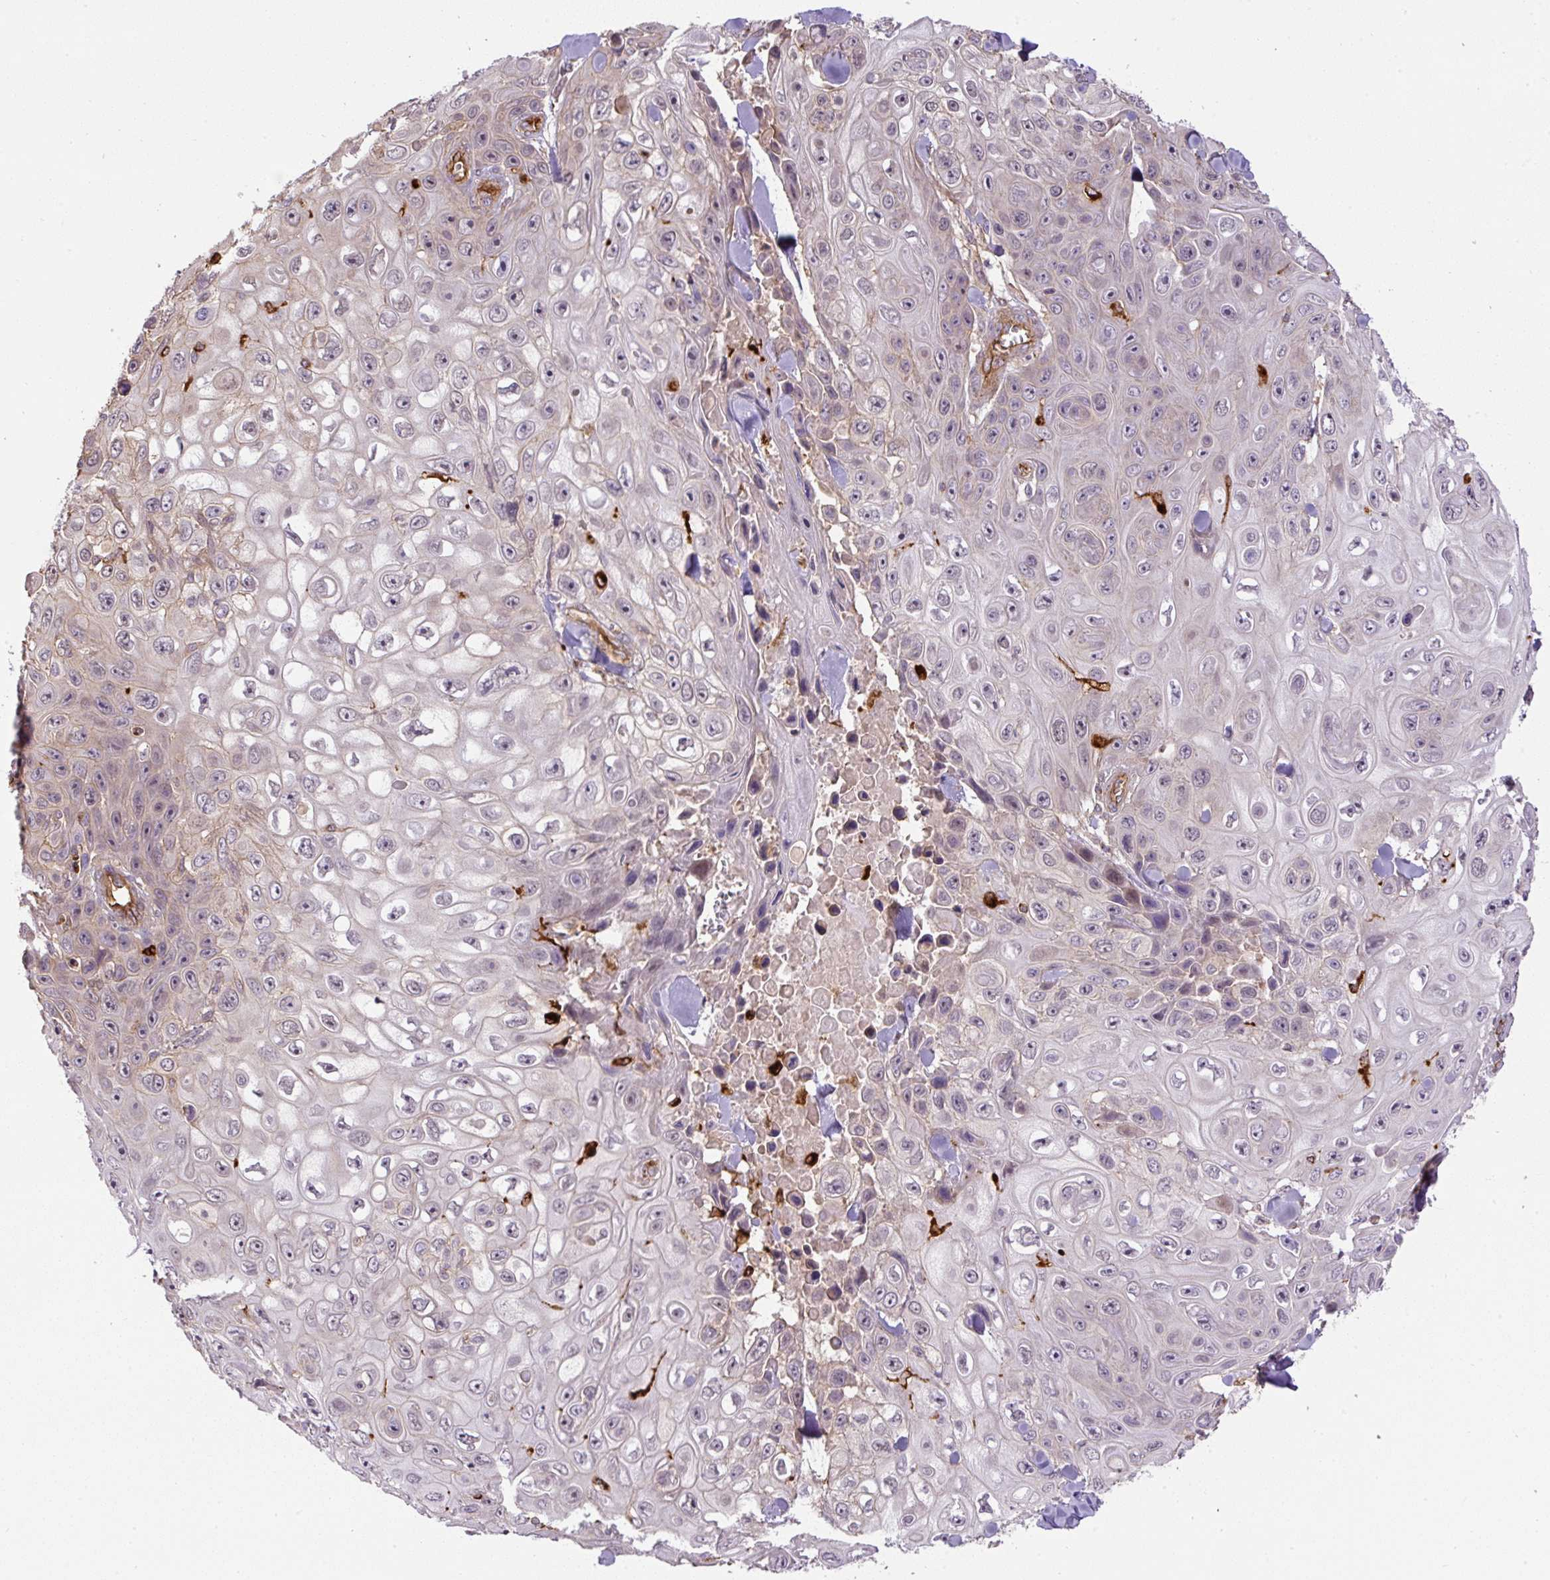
{"staining": {"intensity": "negative", "quantity": "none", "location": "none"}, "tissue": "skin cancer", "cell_type": "Tumor cells", "image_type": "cancer", "snomed": [{"axis": "morphology", "description": "Squamous cell carcinoma, NOS"}, {"axis": "topography", "description": "Skin"}], "caption": "Immunohistochemical staining of squamous cell carcinoma (skin) shows no significant expression in tumor cells. Brightfield microscopy of IHC stained with DAB (brown) and hematoxylin (blue), captured at high magnification.", "gene": "B3GALT5", "patient": {"sex": "male", "age": 82}}